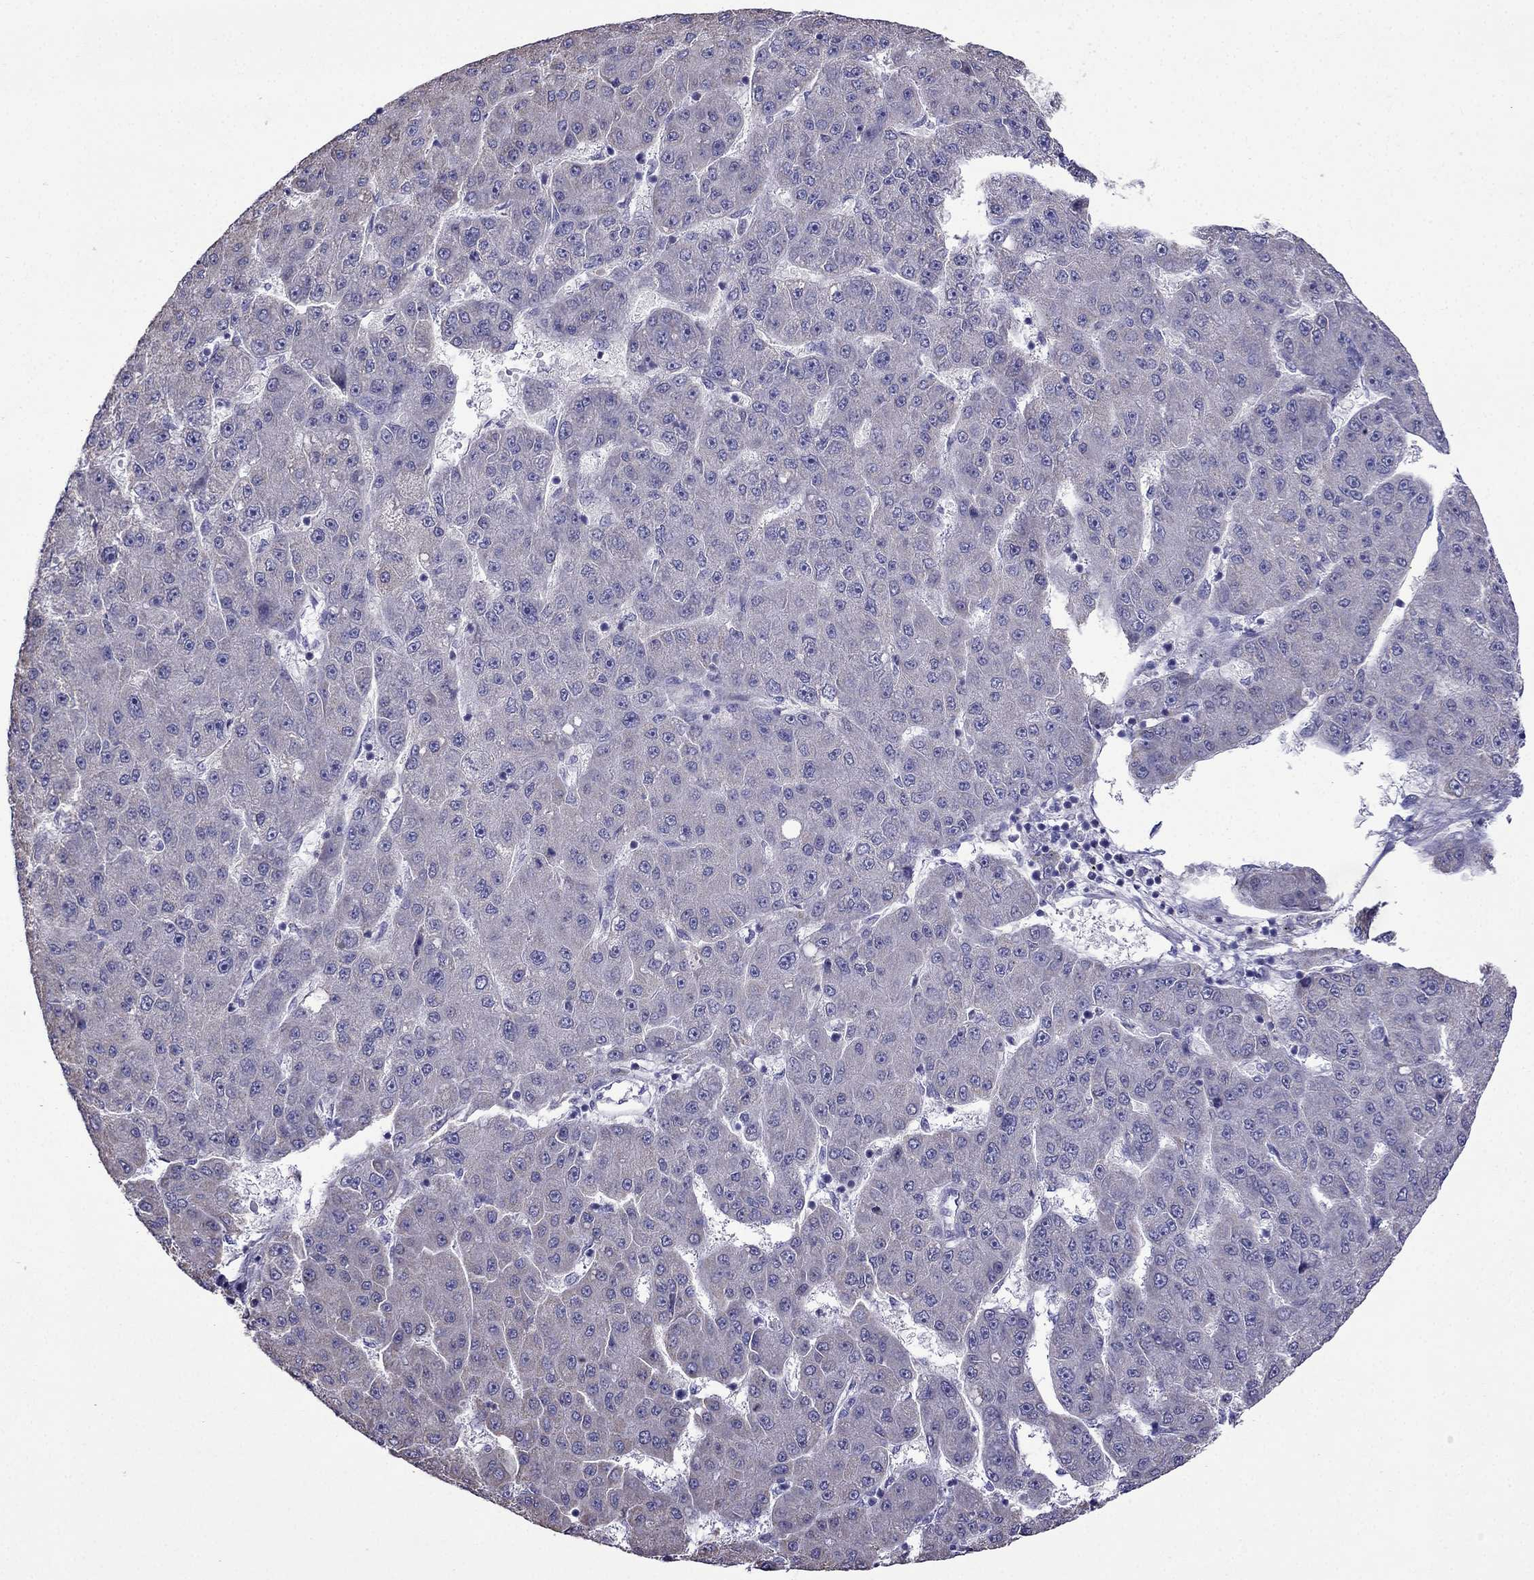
{"staining": {"intensity": "weak", "quantity": "25%-75%", "location": "cytoplasmic/membranous"}, "tissue": "liver cancer", "cell_type": "Tumor cells", "image_type": "cancer", "snomed": [{"axis": "morphology", "description": "Carcinoma, Hepatocellular, NOS"}, {"axis": "topography", "description": "Liver"}], "caption": "There is low levels of weak cytoplasmic/membranous positivity in tumor cells of liver hepatocellular carcinoma, as demonstrated by immunohistochemical staining (brown color).", "gene": "DSC1", "patient": {"sex": "male", "age": 67}}